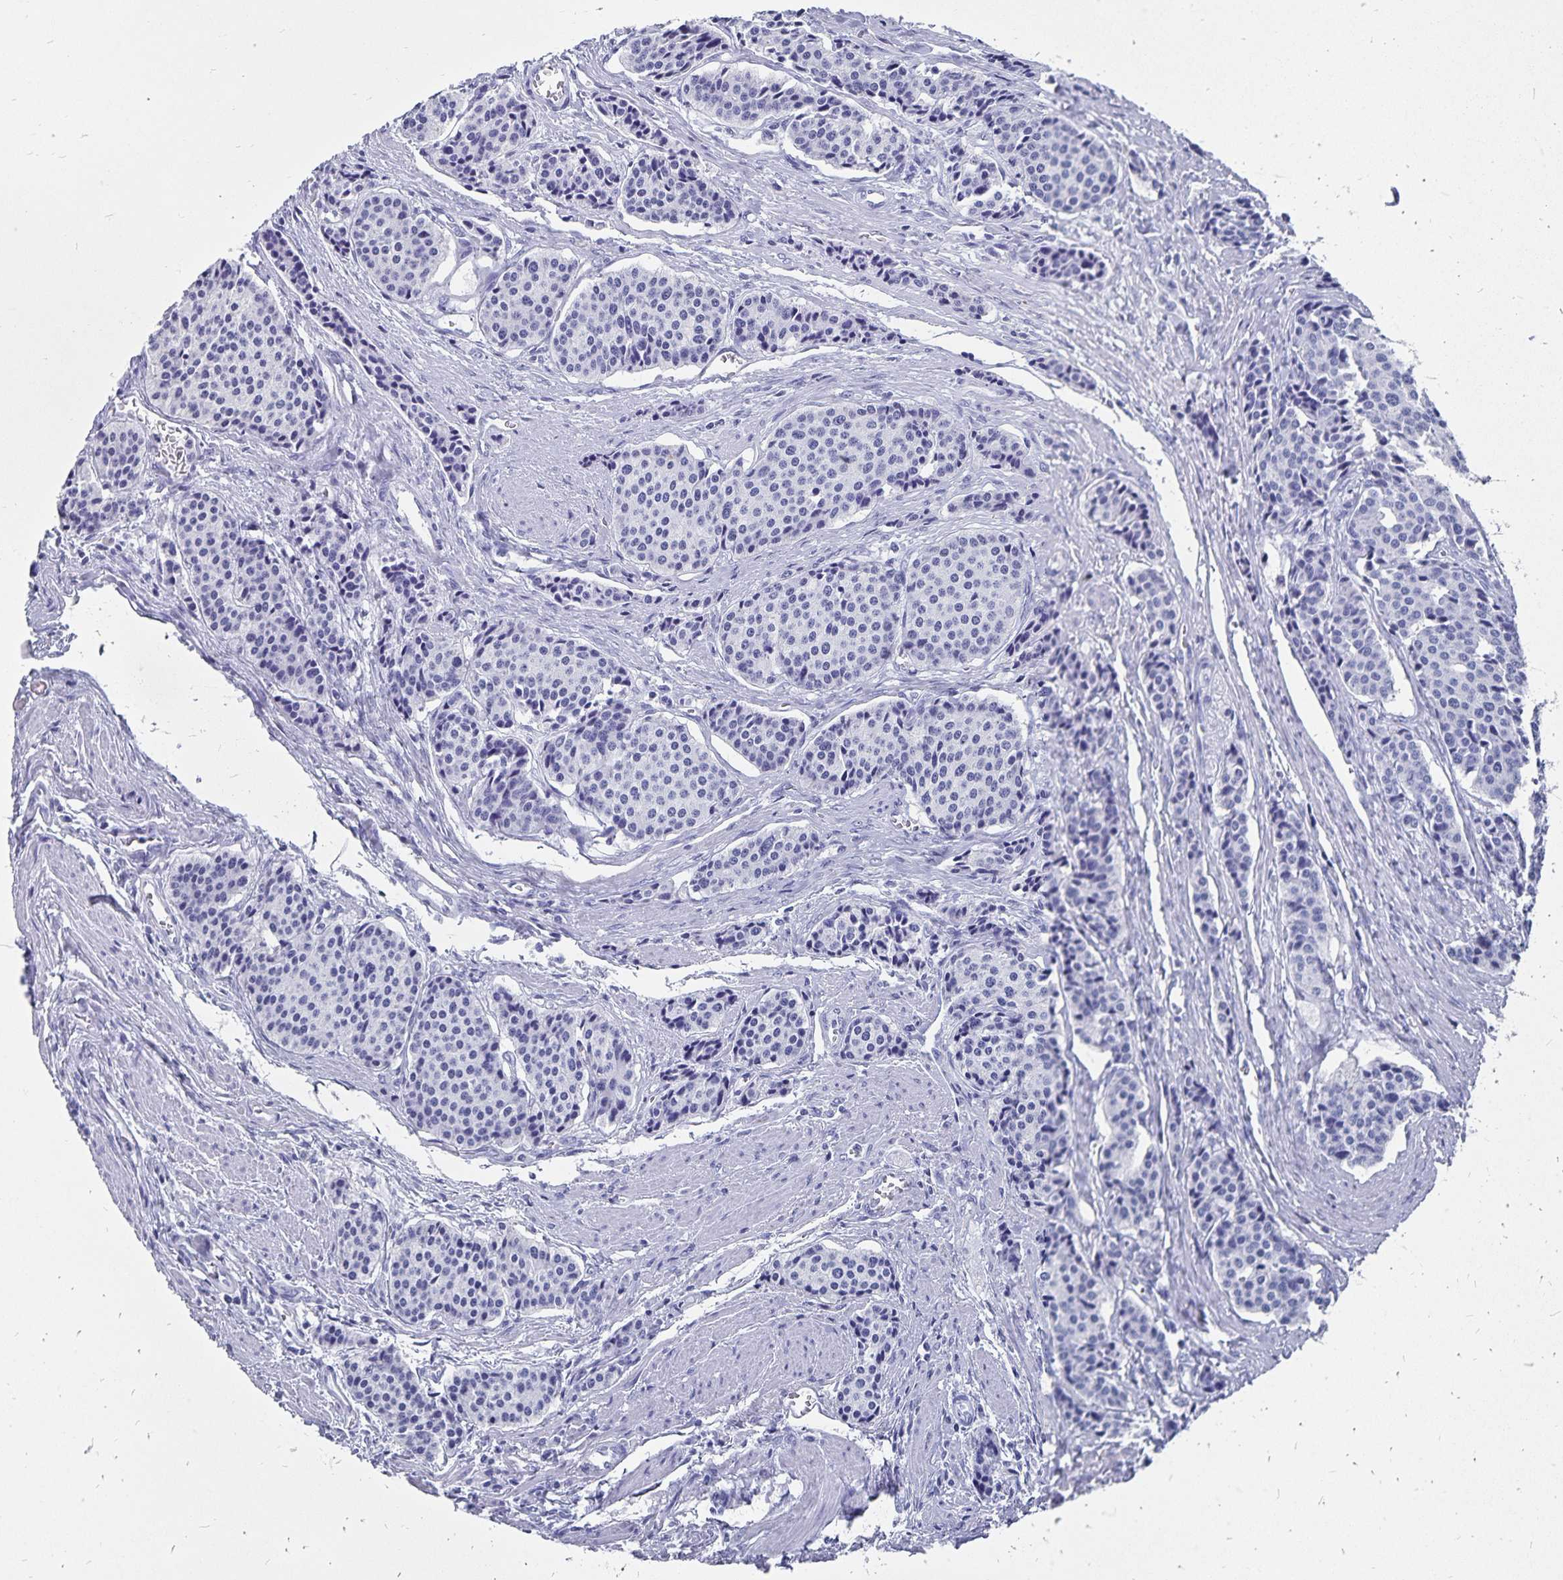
{"staining": {"intensity": "negative", "quantity": "none", "location": "none"}, "tissue": "carcinoid", "cell_type": "Tumor cells", "image_type": "cancer", "snomed": [{"axis": "morphology", "description": "Carcinoid, malignant, NOS"}, {"axis": "topography", "description": "Small intestine"}], "caption": "Human carcinoid (malignant) stained for a protein using immunohistochemistry displays no positivity in tumor cells.", "gene": "ADH1A", "patient": {"sex": "male", "age": 73}}